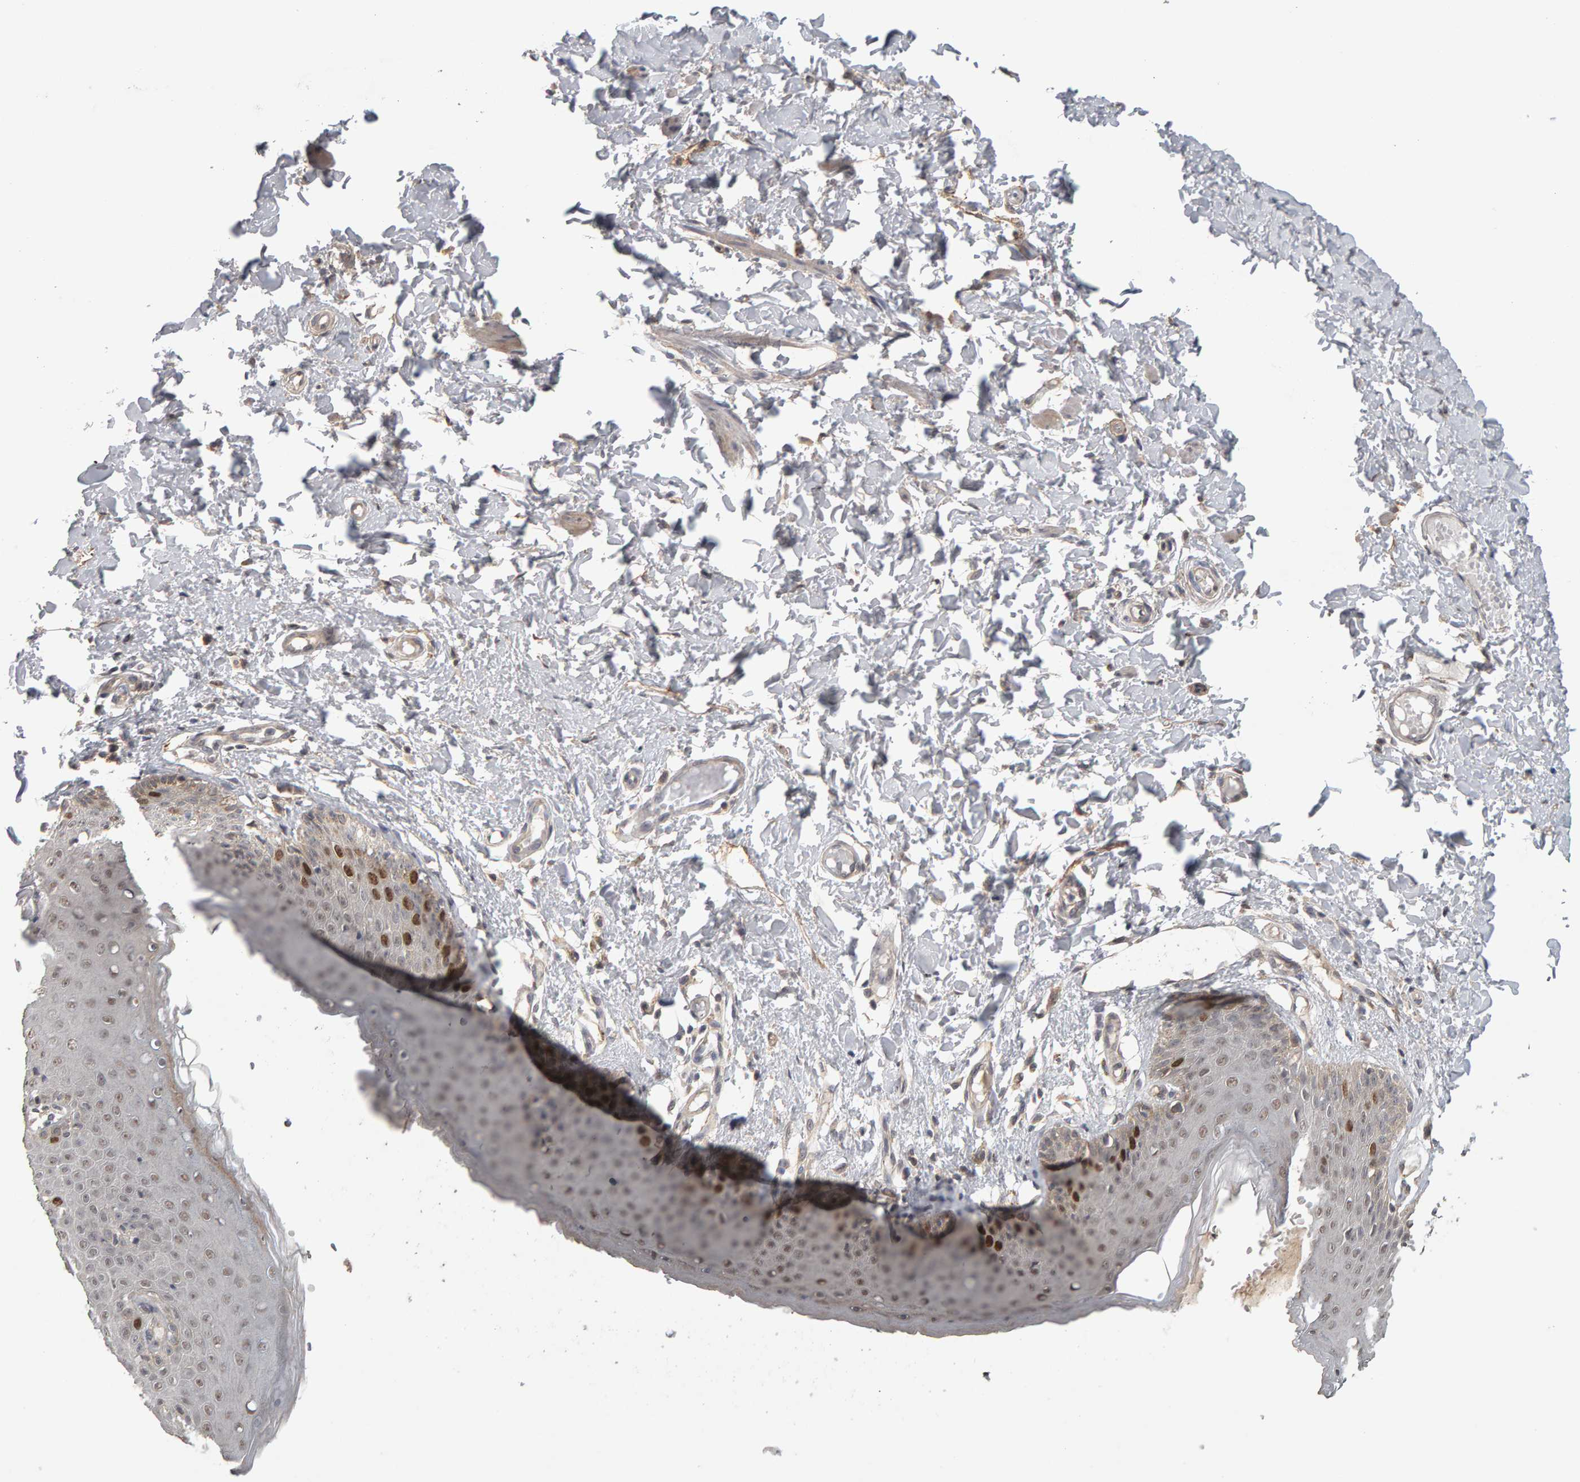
{"staining": {"intensity": "strong", "quantity": "<25%", "location": "nuclear"}, "tissue": "skin", "cell_type": "Epidermal cells", "image_type": "normal", "snomed": [{"axis": "morphology", "description": "Normal tissue, NOS"}, {"axis": "topography", "description": "Vulva"}], "caption": "This histopathology image shows IHC staining of unremarkable human skin, with medium strong nuclear positivity in about <25% of epidermal cells.", "gene": "CDCA5", "patient": {"sex": "female", "age": 66}}